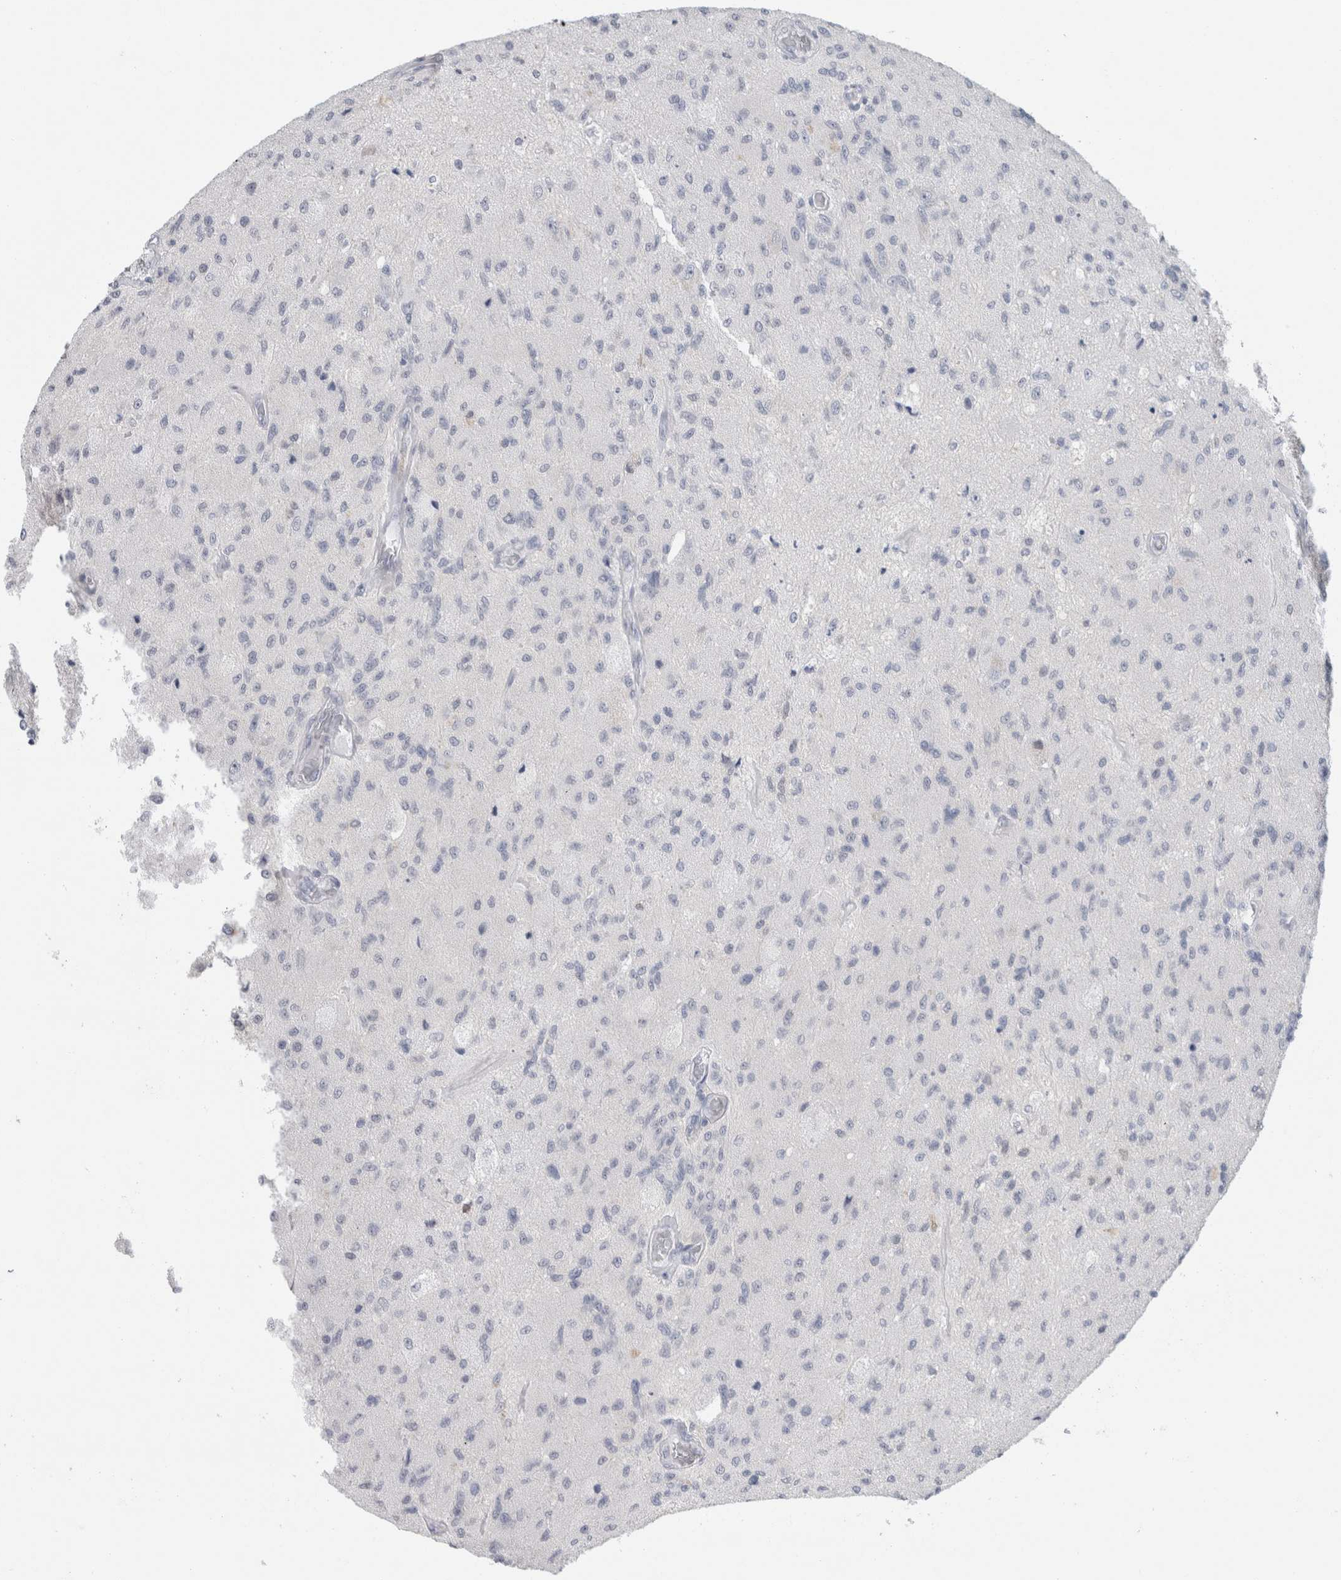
{"staining": {"intensity": "negative", "quantity": "none", "location": "none"}, "tissue": "glioma", "cell_type": "Tumor cells", "image_type": "cancer", "snomed": [{"axis": "morphology", "description": "Normal tissue, NOS"}, {"axis": "morphology", "description": "Glioma, malignant, High grade"}, {"axis": "topography", "description": "Cerebral cortex"}], "caption": "There is no significant positivity in tumor cells of glioma.", "gene": "CASP6", "patient": {"sex": "male", "age": 77}}